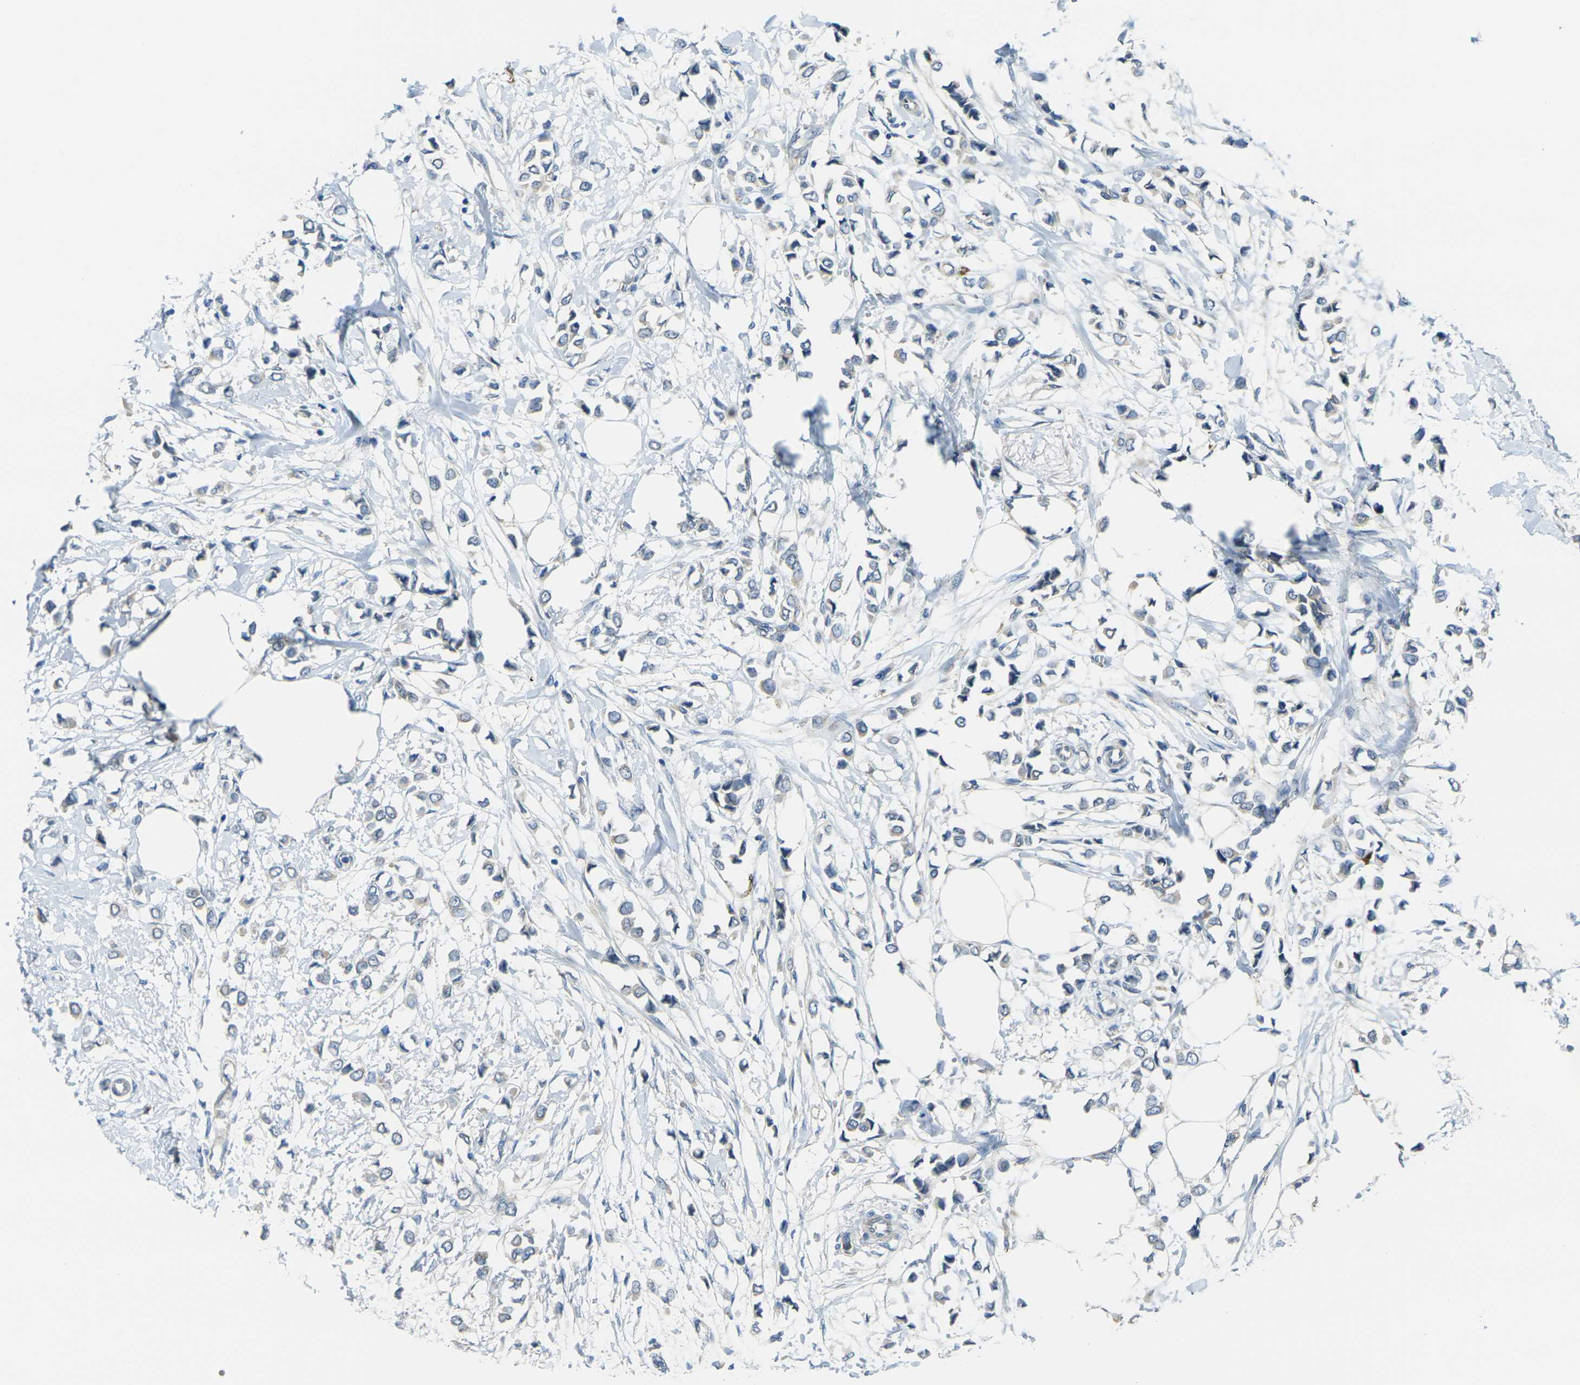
{"staining": {"intensity": "negative", "quantity": "none", "location": "none"}, "tissue": "breast cancer", "cell_type": "Tumor cells", "image_type": "cancer", "snomed": [{"axis": "morphology", "description": "Lobular carcinoma"}, {"axis": "topography", "description": "Breast"}], "caption": "IHC photomicrograph of lobular carcinoma (breast) stained for a protein (brown), which displays no positivity in tumor cells. (DAB immunohistochemistry visualized using brightfield microscopy, high magnification).", "gene": "RHBDD1", "patient": {"sex": "female", "age": 51}}